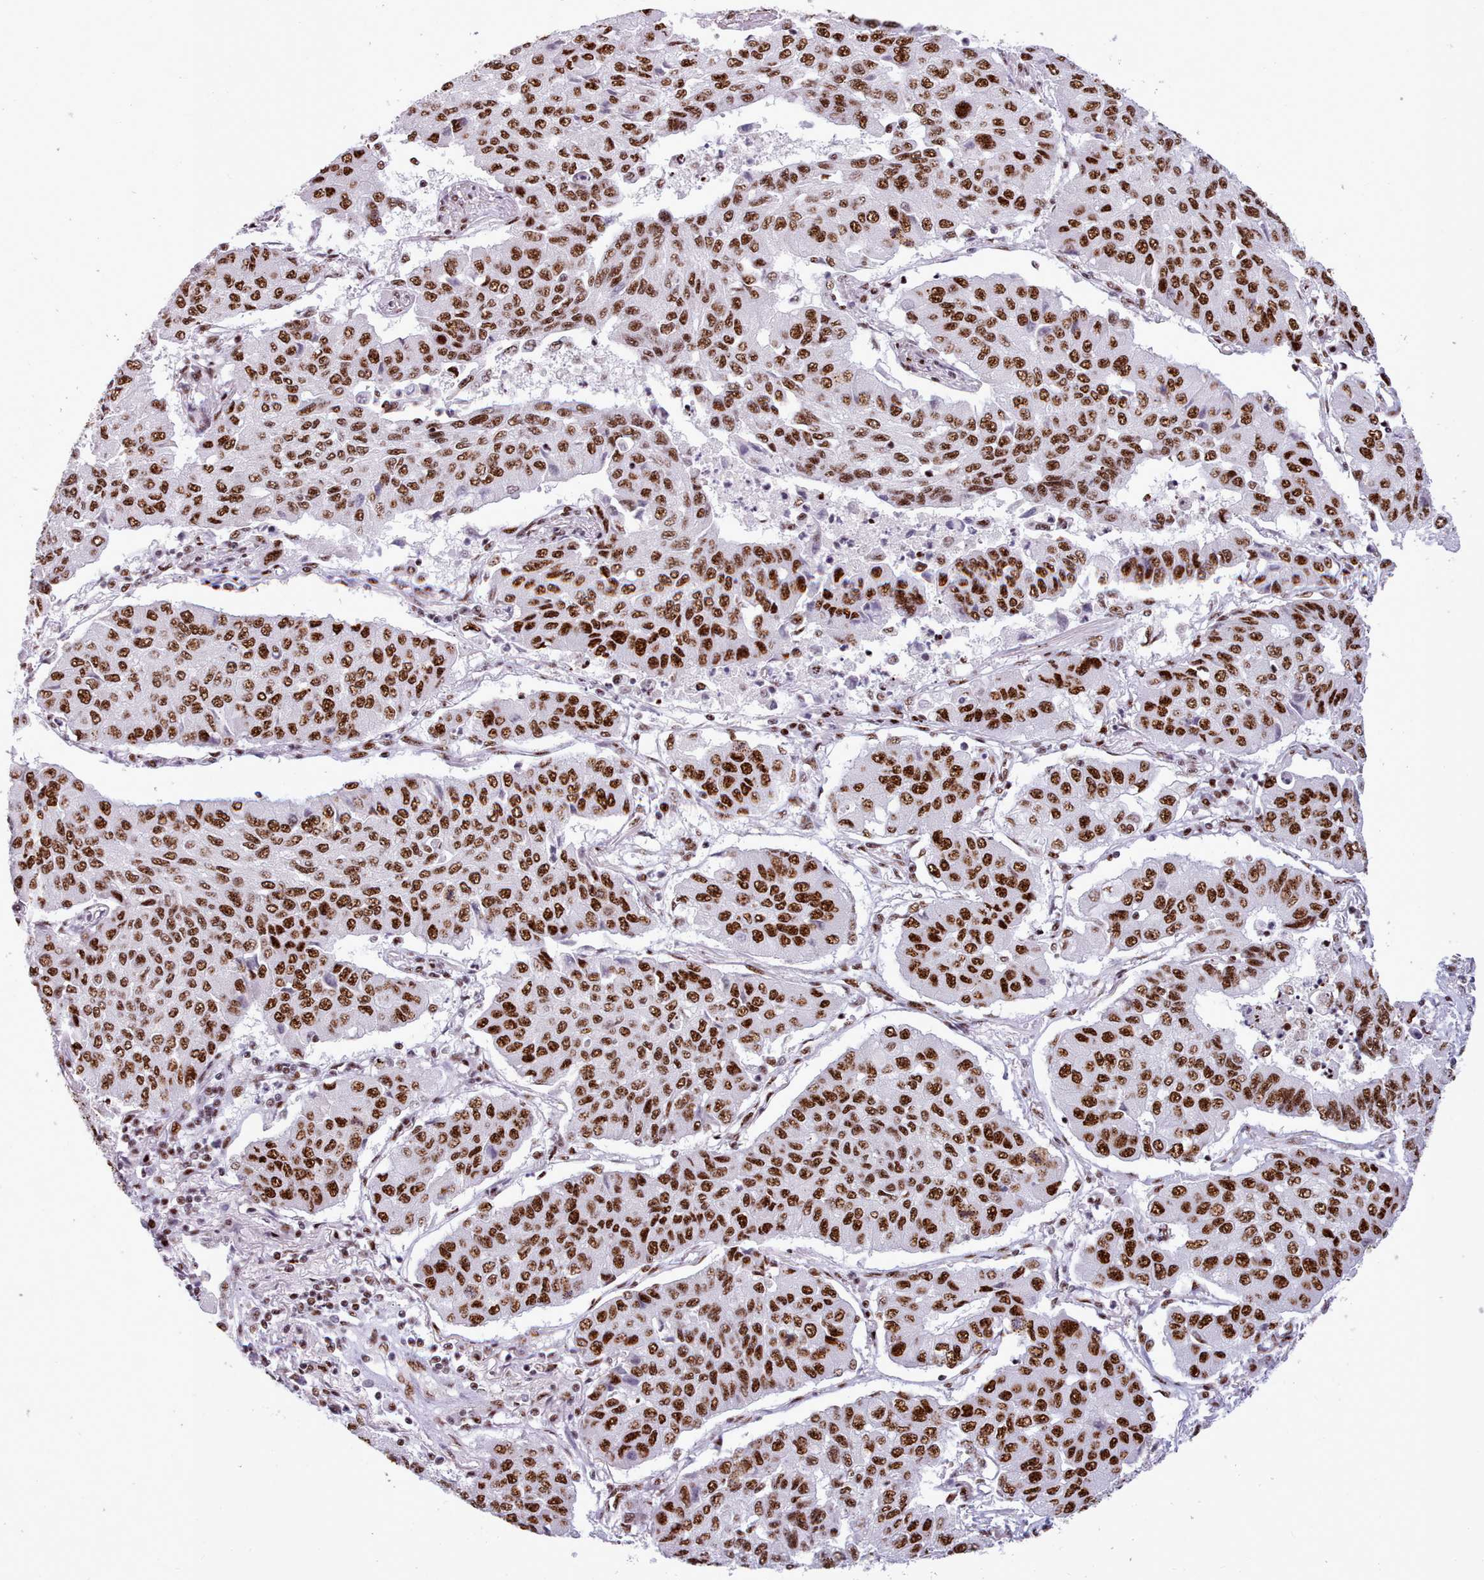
{"staining": {"intensity": "strong", "quantity": ">75%", "location": "nuclear"}, "tissue": "lung cancer", "cell_type": "Tumor cells", "image_type": "cancer", "snomed": [{"axis": "morphology", "description": "Squamous cell carcinoma, NOS"}, {"axis": "topography", "description": "Lung"}], "caption": "Brown immunohistochemical staining in lung cancer exhibits strong nuclear positivity in about >75% of tumor cells.", "gene": "TMEM35B", "patient": {"sex": "male", "age": 74}}